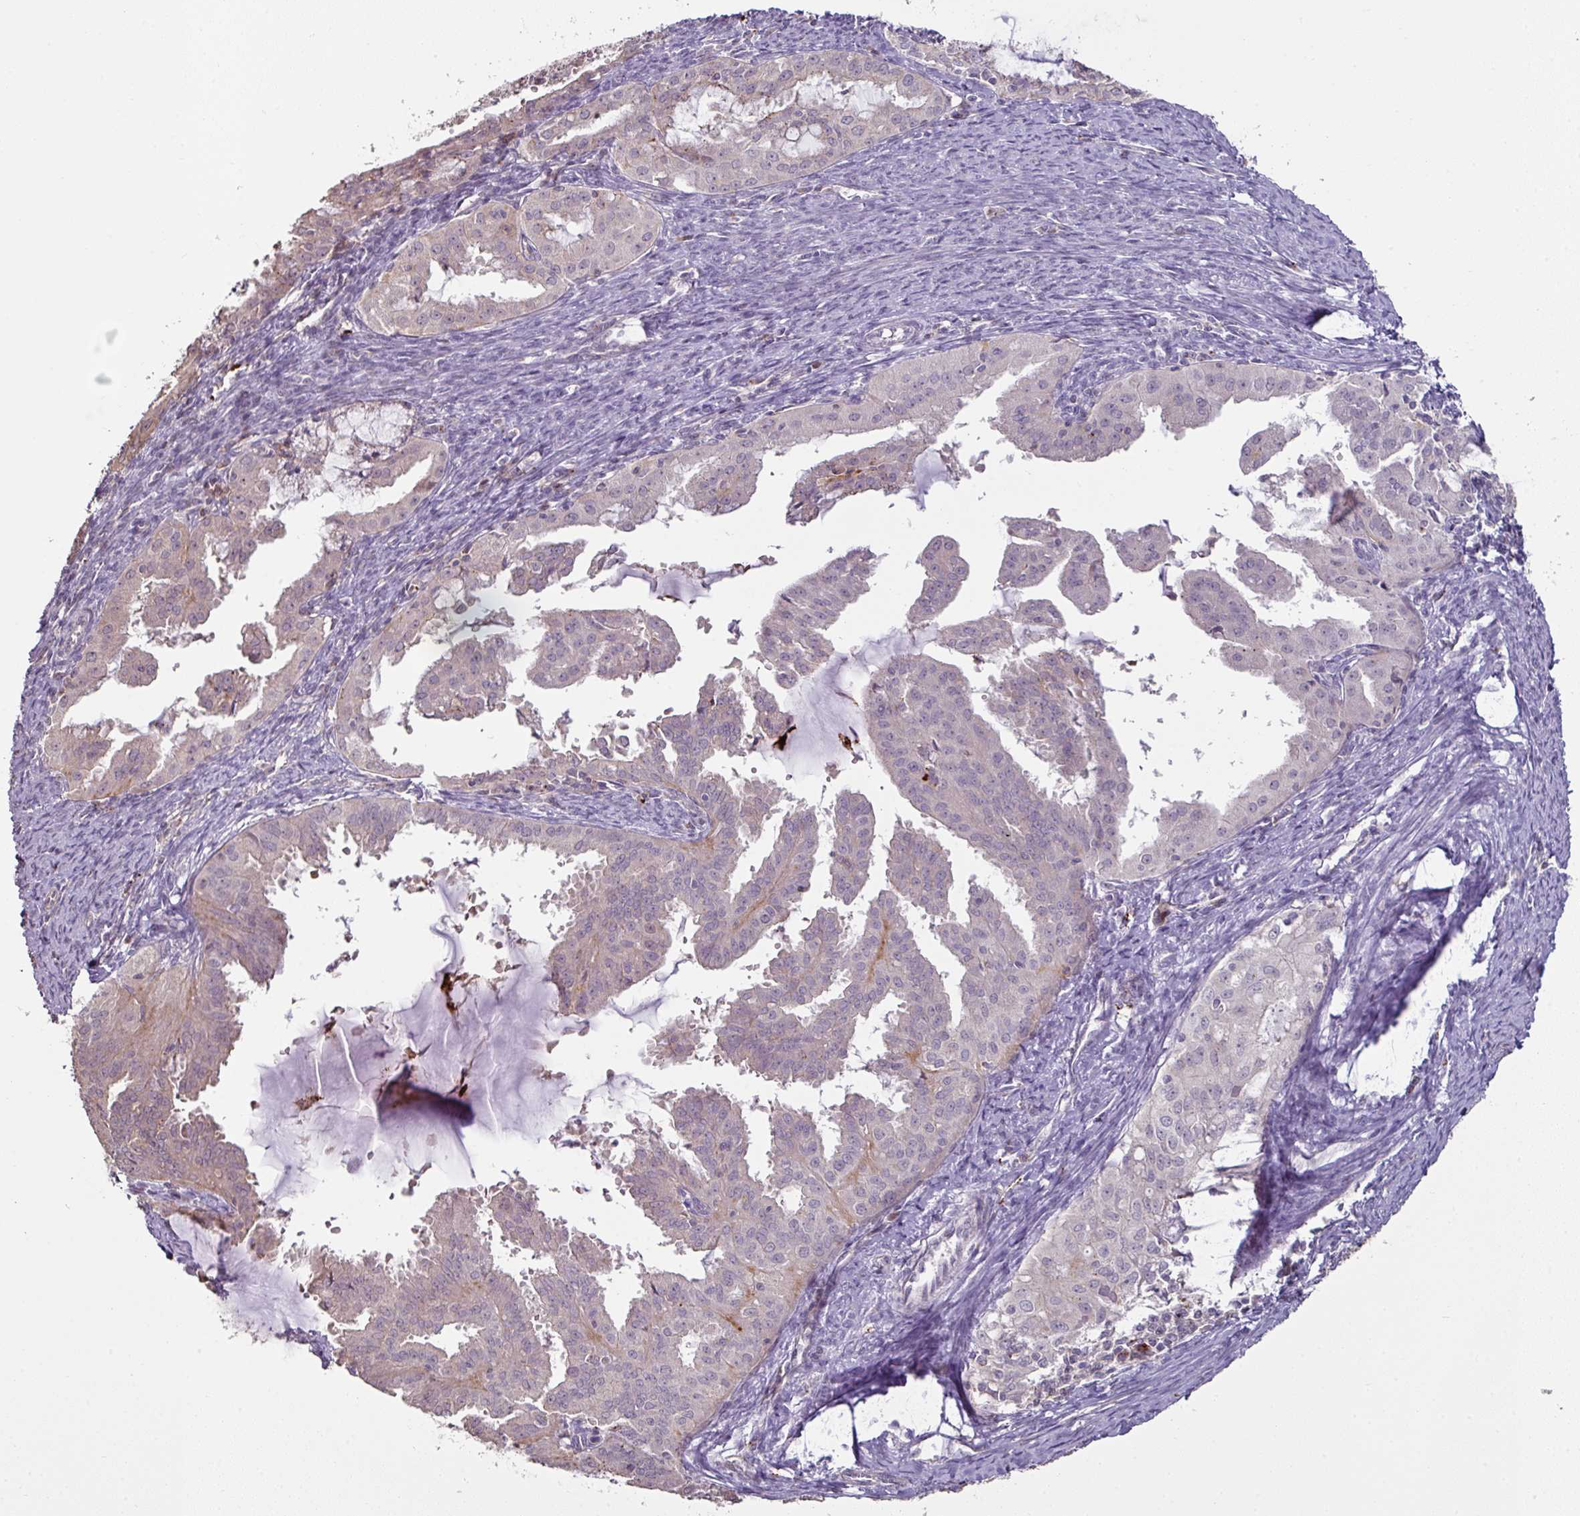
{"staining": {"intensity": "negative", "quantity": "none", "location": "none"}, "tissue": "endometrial cancer", "cell_type": "Tumor cells", "image_type": "cancer", "snomed": [{"axis": "morphology", "description": "Adenocarcinoma, NOS"}, {"axis": "topography", "description": "Endometrium"}], "caption": "The histopathology image exhibits no staining of tumor cells in adenocarcinoma (endometrial).", "gene": "CXCR5", "patient": {"sex": "female", "age": 70}}